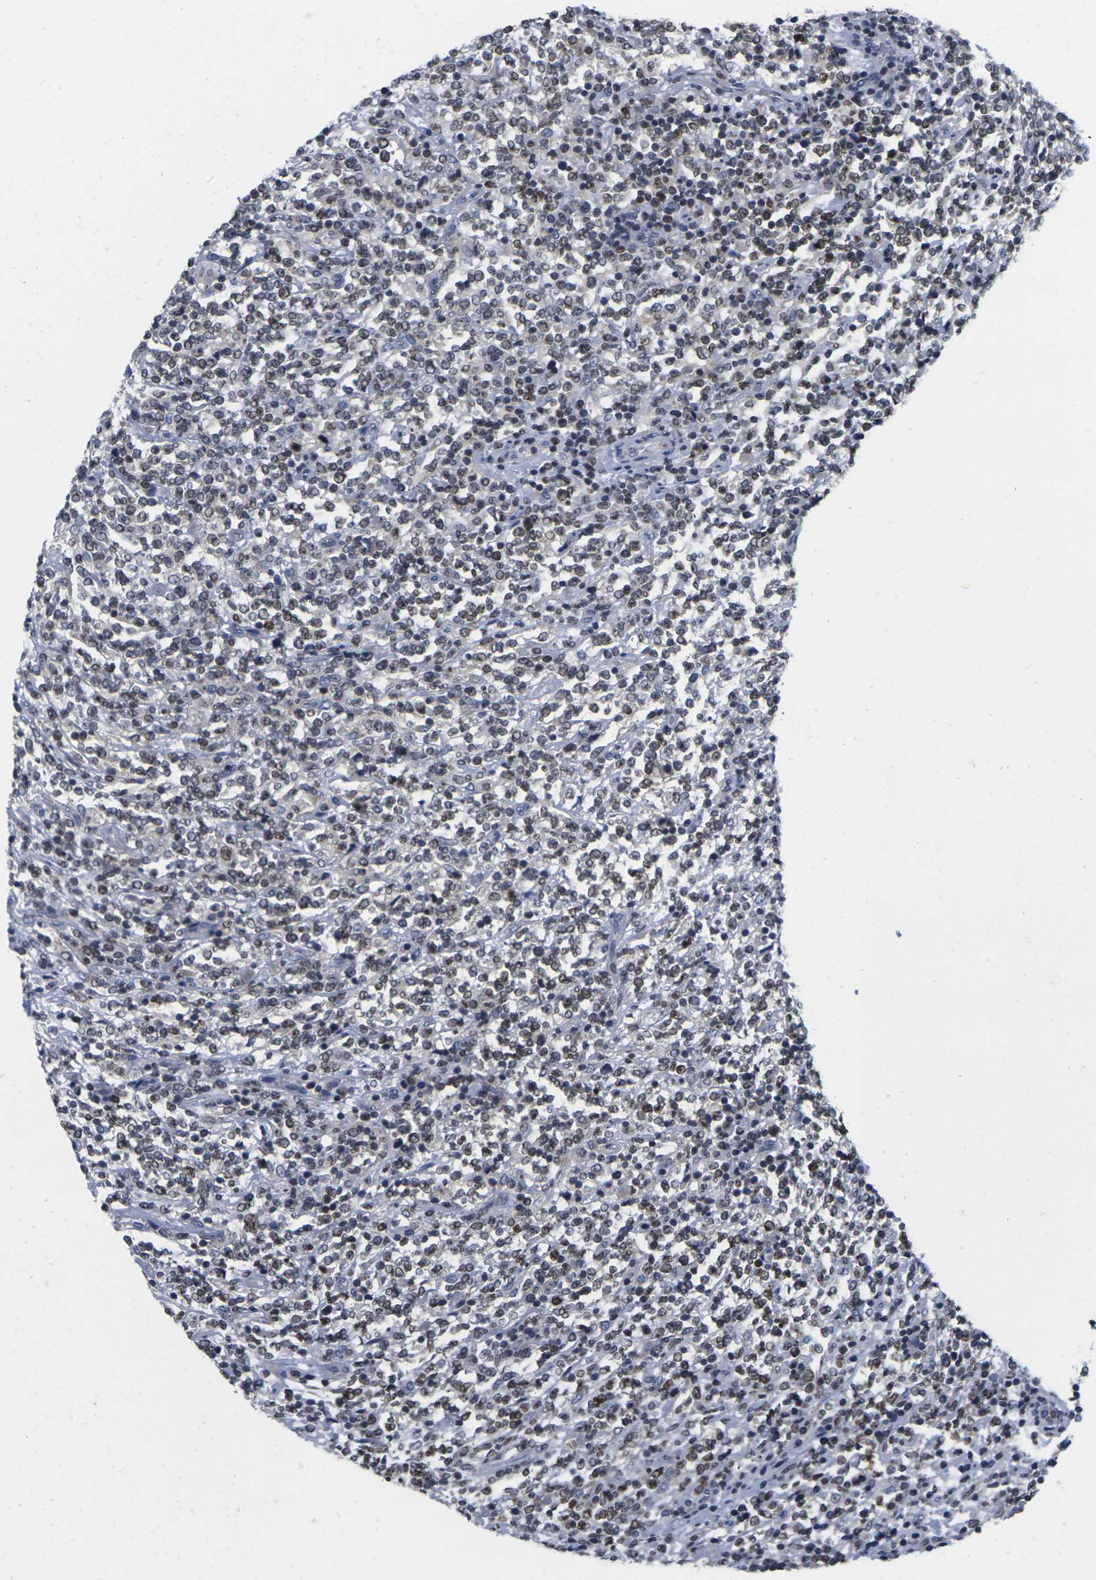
{"staining": {"intensity": "weak", "quantity": ">75%", "location": "nuclear"}, "tissue": "lymphoma", "cell_type": "Tumor cells", "image_type": "cancer", "snomed": [{"axis": "morphology", "description": "Malignant lymphoma, non-Hodgkin's type, High grade"}, {"axis": "topography", "description": "Soft tissue"}], "caption": "Immunohistochemical staining of high-grade malignant lymphoma, non-Hodgkin's type shows low levels of weak nuclear protein expression in about >75% of tumor cells.", "gene": "IKZF1", "patient": {"sex": "male", "age": 18}}